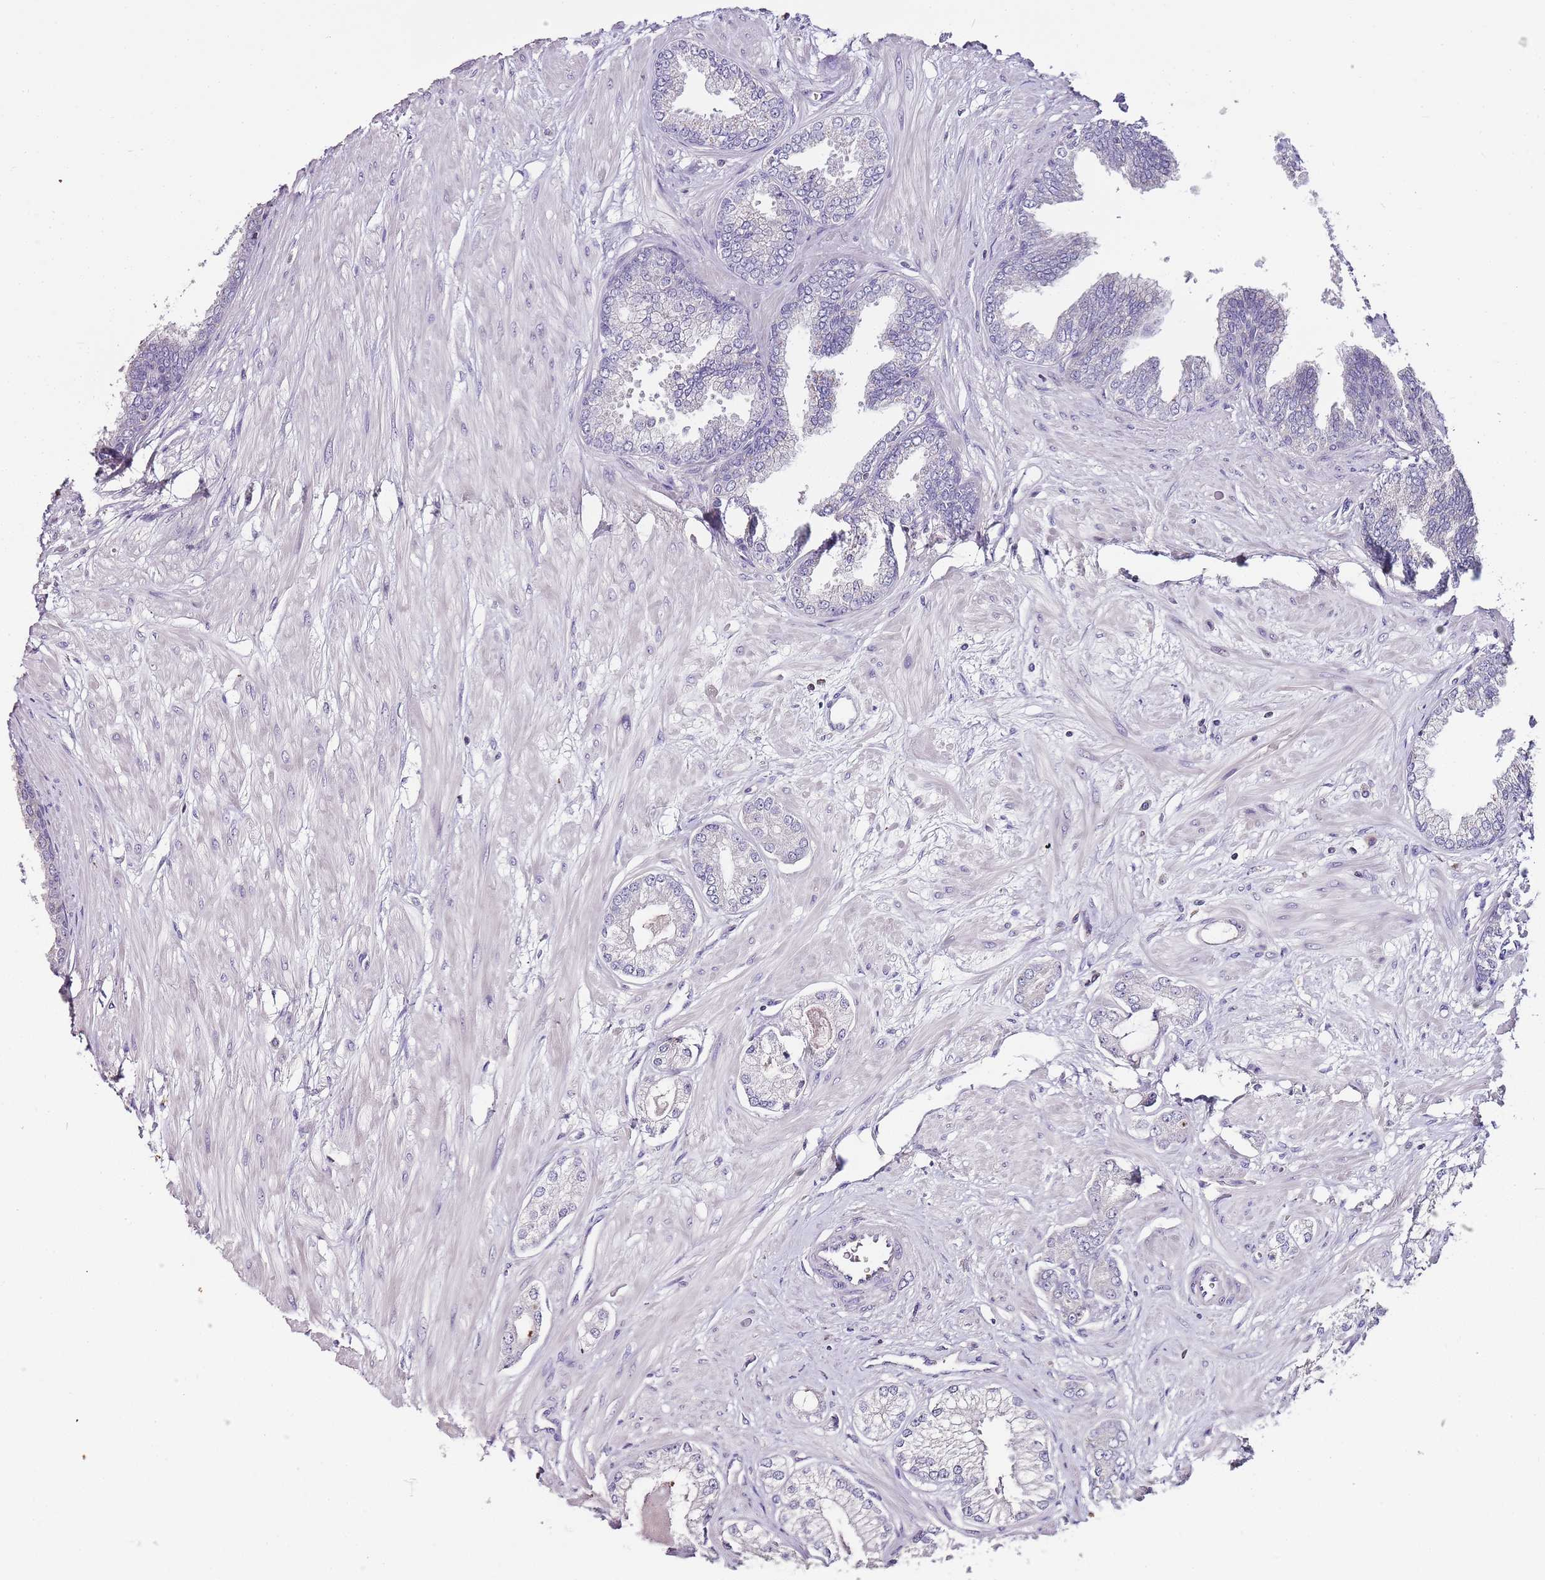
{"staining": {"intensity": "negative", "quantity": "none", "location": "none"}, "tissue": "prostate cancer", "cell_type": "Tumor cells", "image_type": "cancer", "snomed": [{"axis": "morphology", "description": "Adenocarcinoma, Low grade"}, {"axis": "topography", "description": "Prostate"}], "caption": "A high-resolution photomicrograph shows IHC staining of adenocarcinoma (low-grade) (prostate), which reveals no significant positivity in tumor cells.", "gene": "ZBP1", "patient": {"sex": "male", "age": 64}}